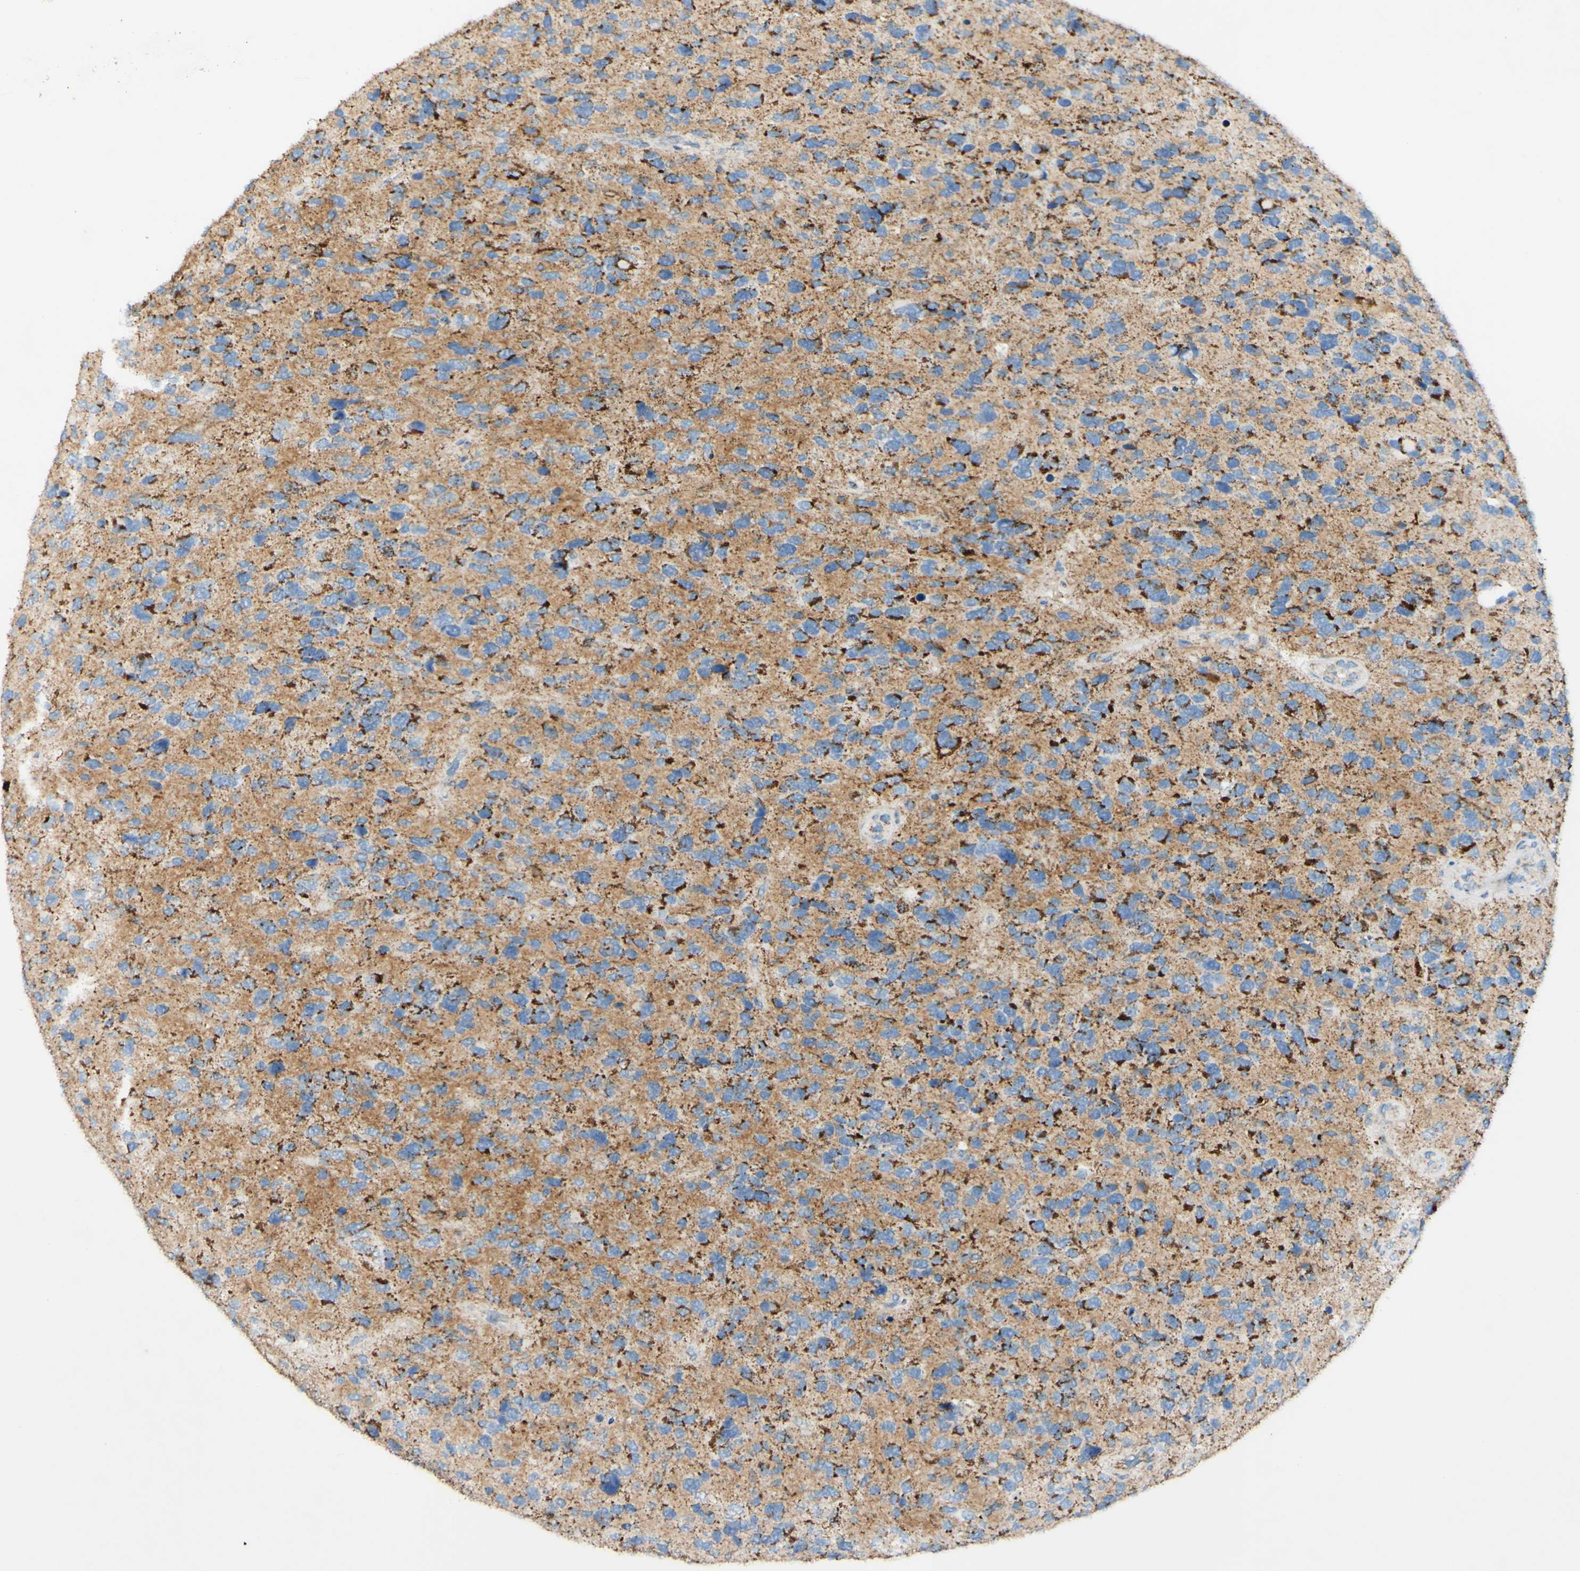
{"staining": {"intensity": "strong", "quantity": "<25%", "location": "cytoplasmic/membranous"}, "tissue": "glioma", "cell_type": "Tumor cells", "image_type": "cancer", "snomed": [{"axis": "morphology", "description": "Glioma, malignant, High grade"}, {"axis": "topography", "description": "Brain"}], "caption": "Malignant glioma (high-grade) stained with a protein marker exhibits strong staining in tumor cells.", "gene": "OXCT1", "patient": {"sex": "female", "age": 58}}